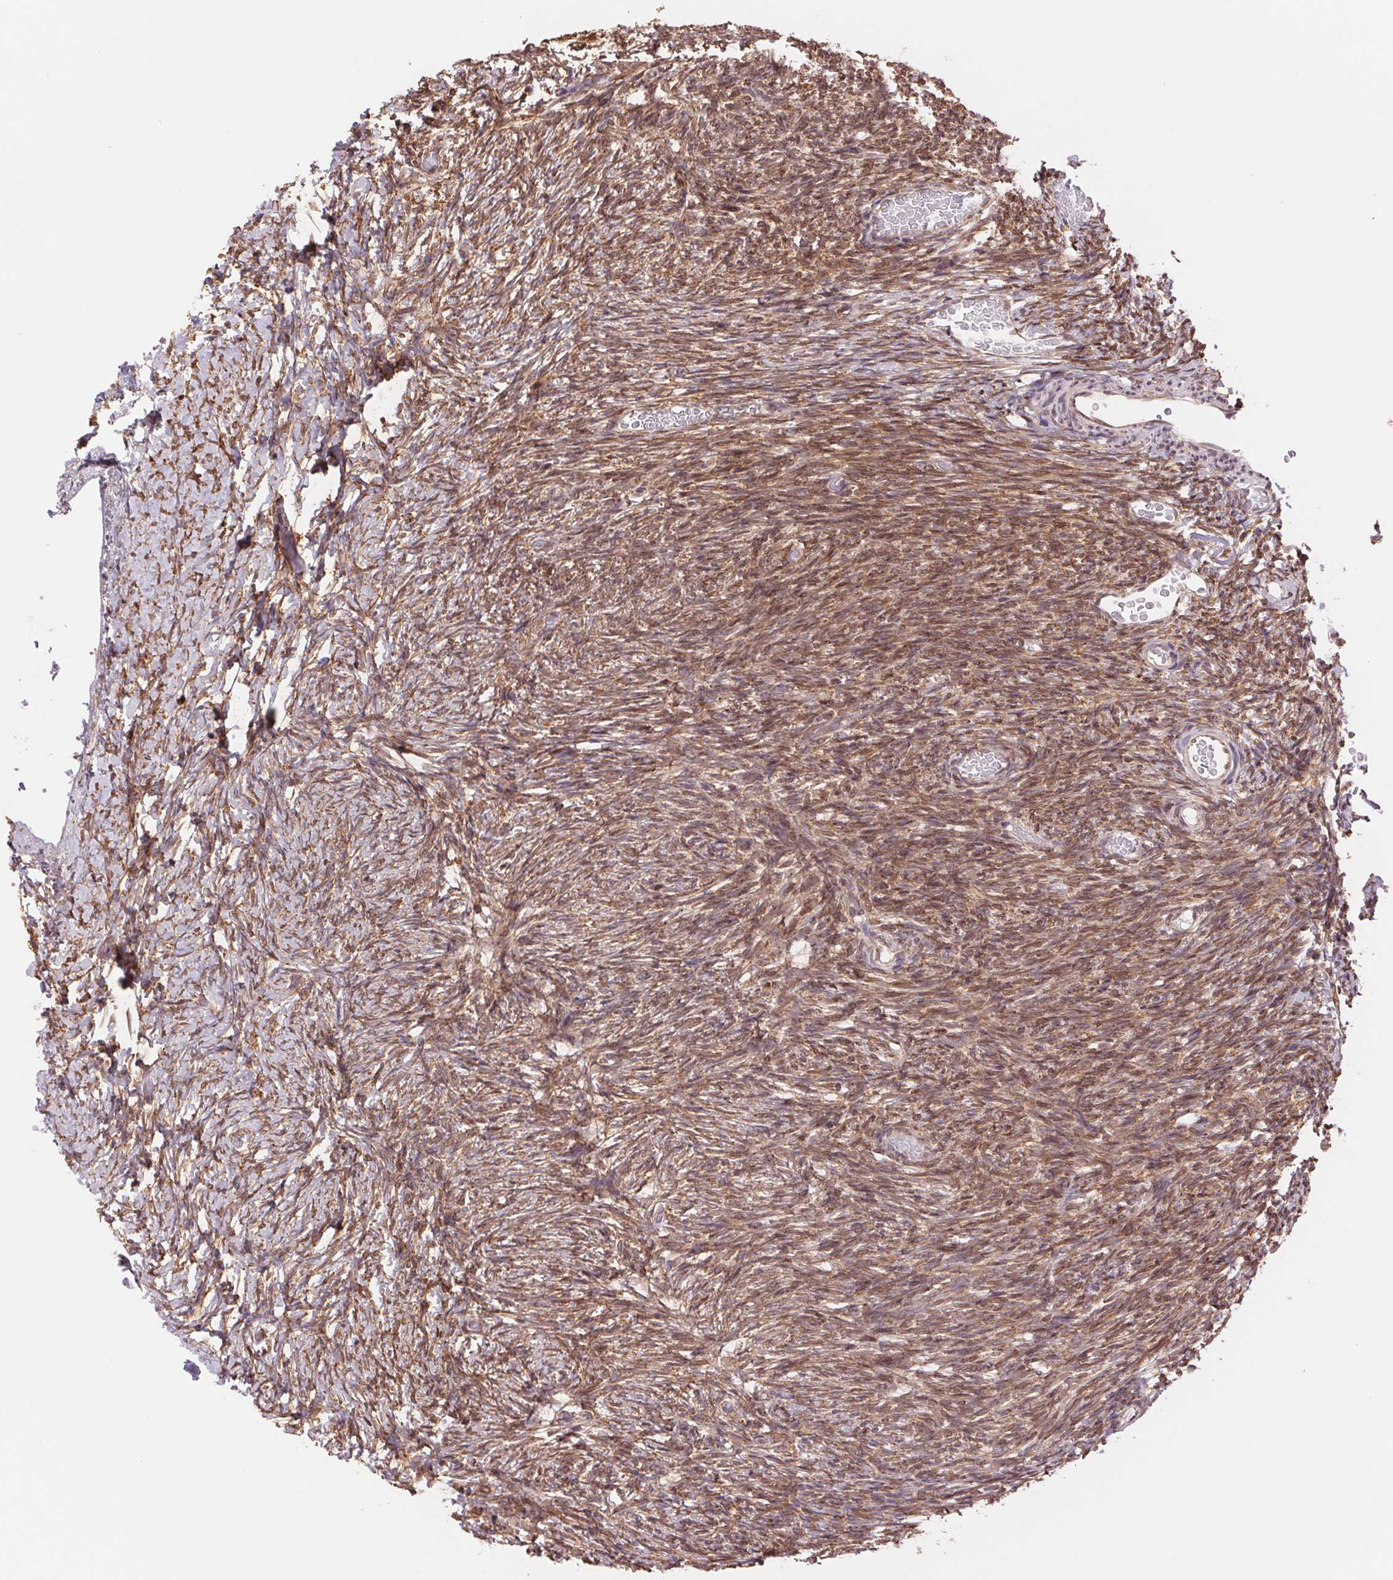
{"staining": {"intensity": "moderate", "quantity": ">75%", "location": "cytoplasmic/membranous"}, "tissue": "ovary", "cell_type": "Follicle cells", "image_type": "normal", "snomed": [{"axis": "morphology", "description": "Normal tissue, NOS"}, {"axis": "topography", "description": "Ovary"}], "caption": "Protein staining demonstrates moderate cytoplasmic/membranous positivity in approximately >75% of follicle cells in unremarkable ovary.", "gene": "RPN1", "patient": {"sex": "female", "age": 39}}